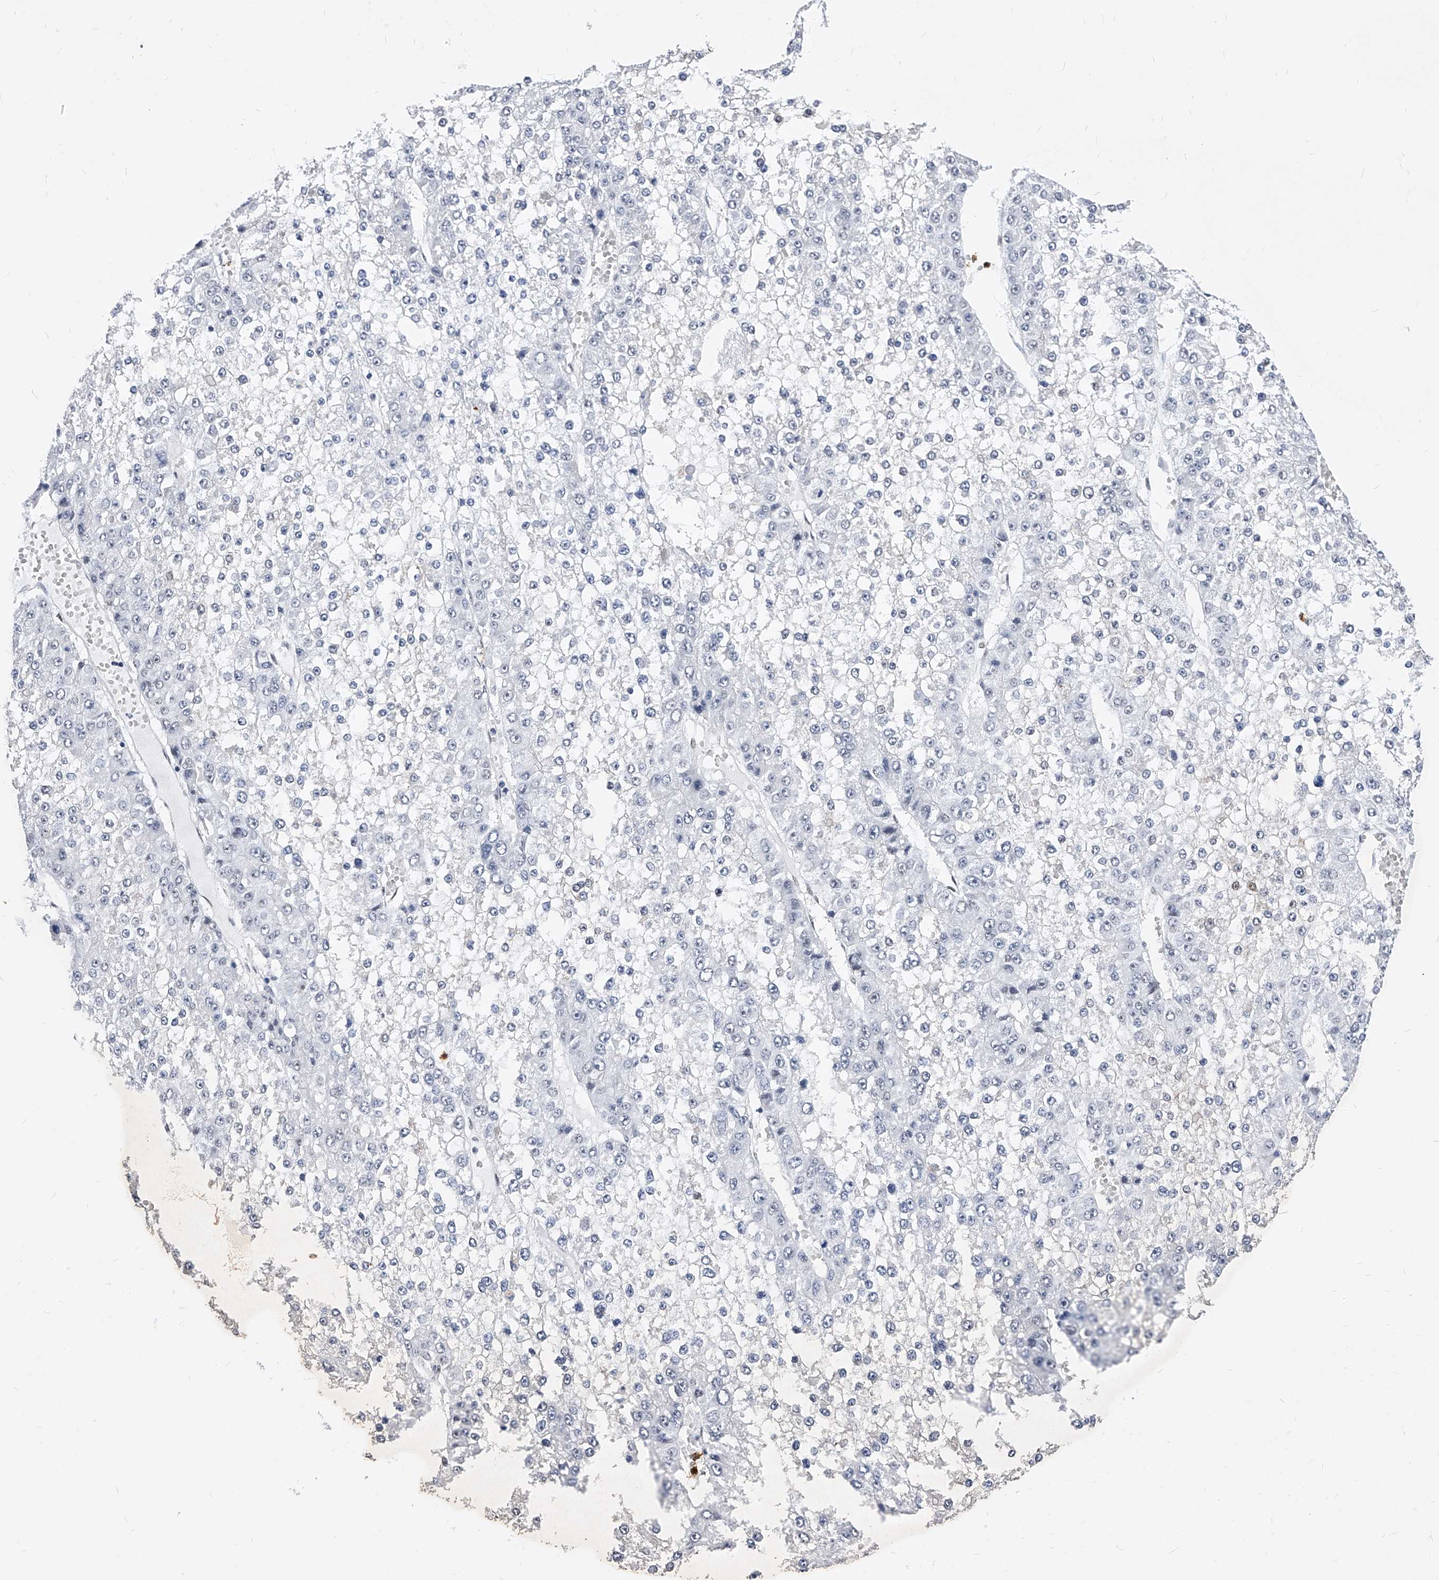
{"staining": {"intensity": "negative", "quantity": "none", "location": "none"}, "tissue": "liver cancer", "cell_type": "Tumor cells", "image_type": "cancer", "snomed": [{"axis": "morphology", "description": "Carcinoma, Hepatocellular, NOS"}, {"axis": "topography", "description": "Liver"}], "caption": "Immunohistochemistry of liver hepatocellular carcinoma exhibits no positivity in tumor cells.", "gene": "TESK2", "patient": {"sex": "female", "age": 73}}